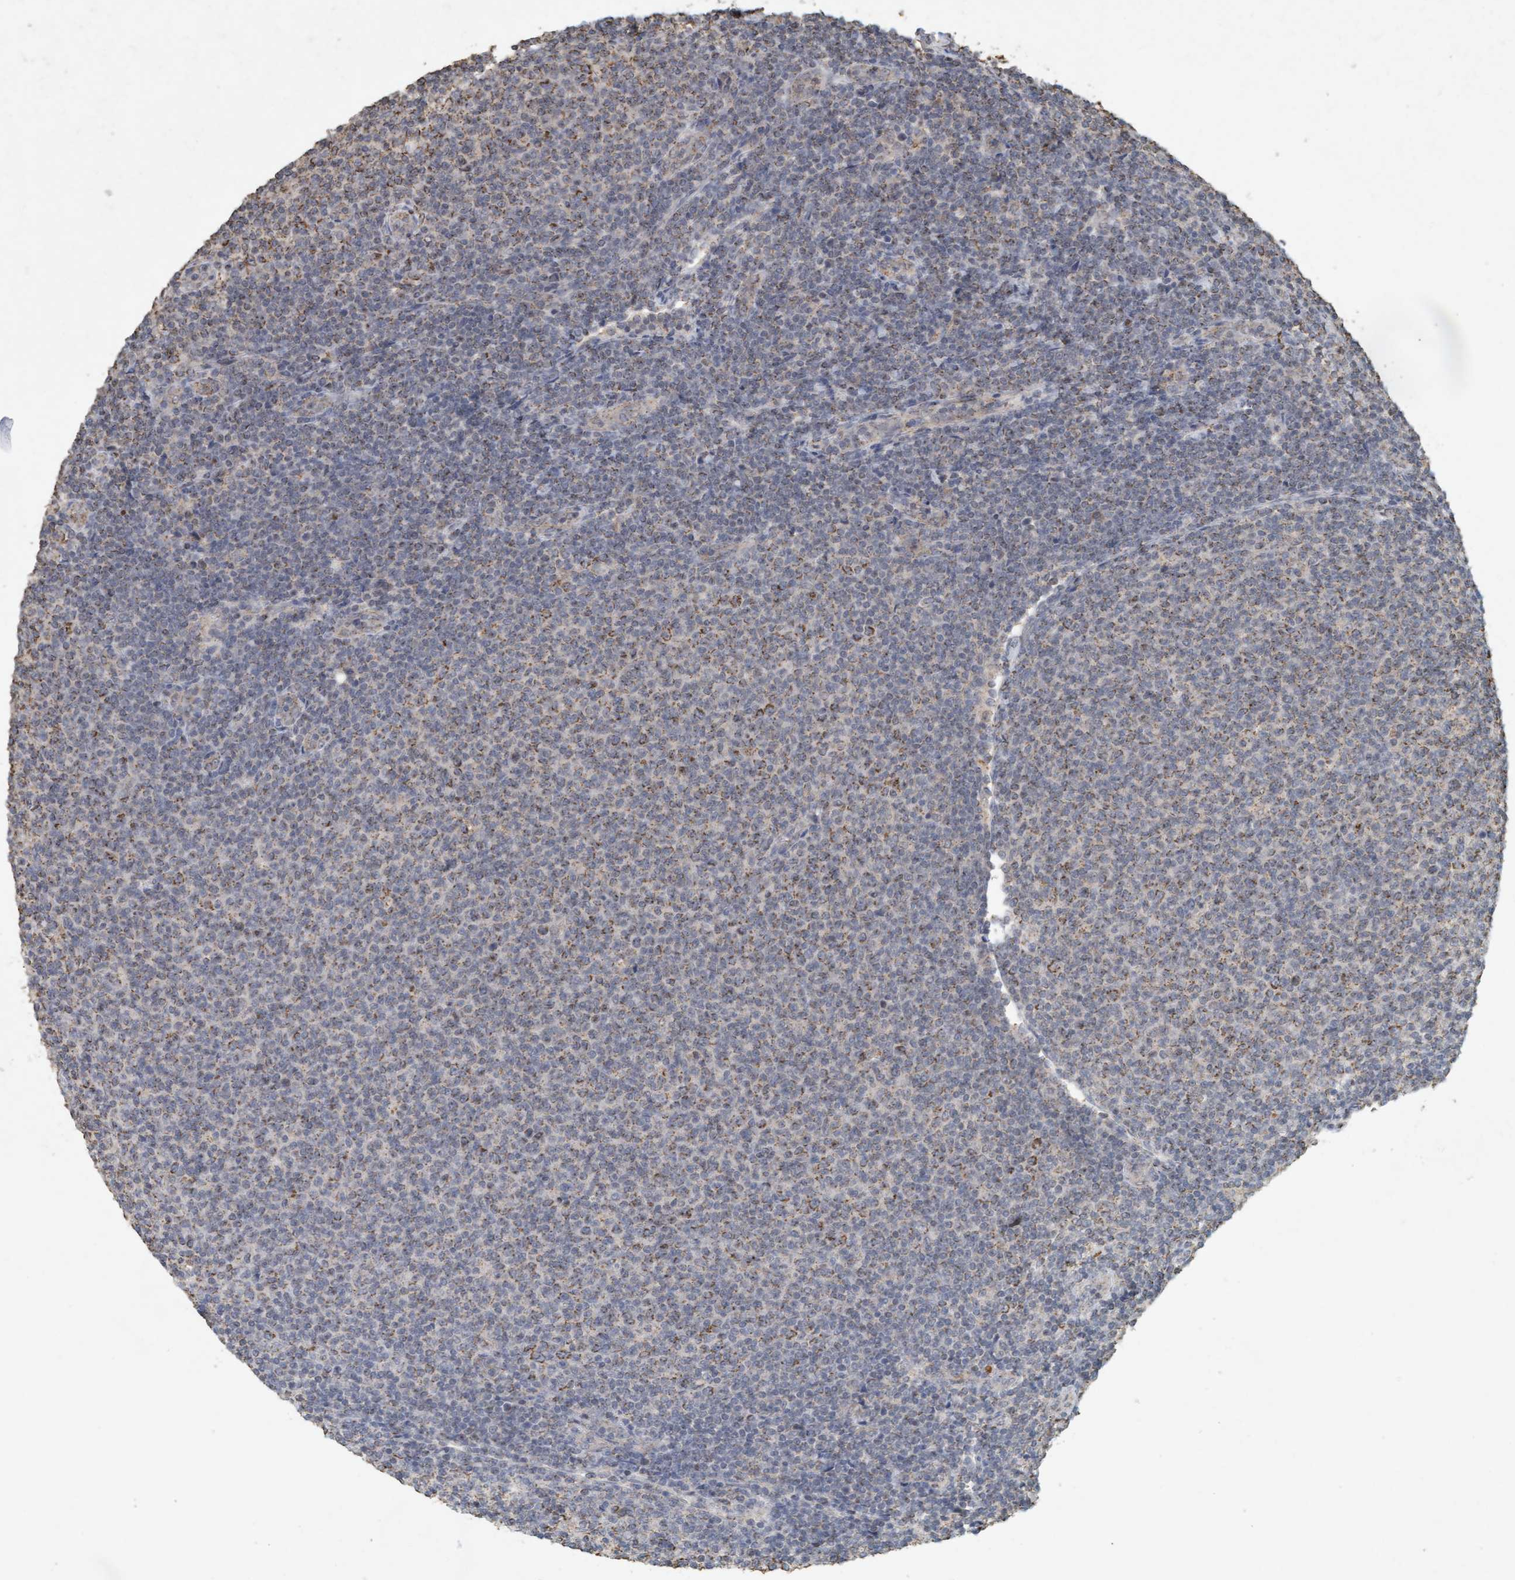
{"staining": {"intensity": "moderate", "quantity": "25%-75%", "location": "cytoplasmic/membranous"}, "tissue": "lymphoma", "cell_type": "Tumor cells", "image_type": "cancer", "snomed": [{"axis": "morphology", "description": "Malignant lymphoma, non-Hodgkin's type, Low grade"}, {"axis": "topography", "description": "Lymph node"}], "caption": "Lymphoma stained with DAB (3,3'-diaminobenzidine) IHC displays medium levels of moderate cytoplasmic/membranous positivity in about 25%-75% of tumor cells. (IHC, brightfield microscopy, high magnification).", "gene": "VSIG8", "patient": {"sex": "male", "age": 66}}